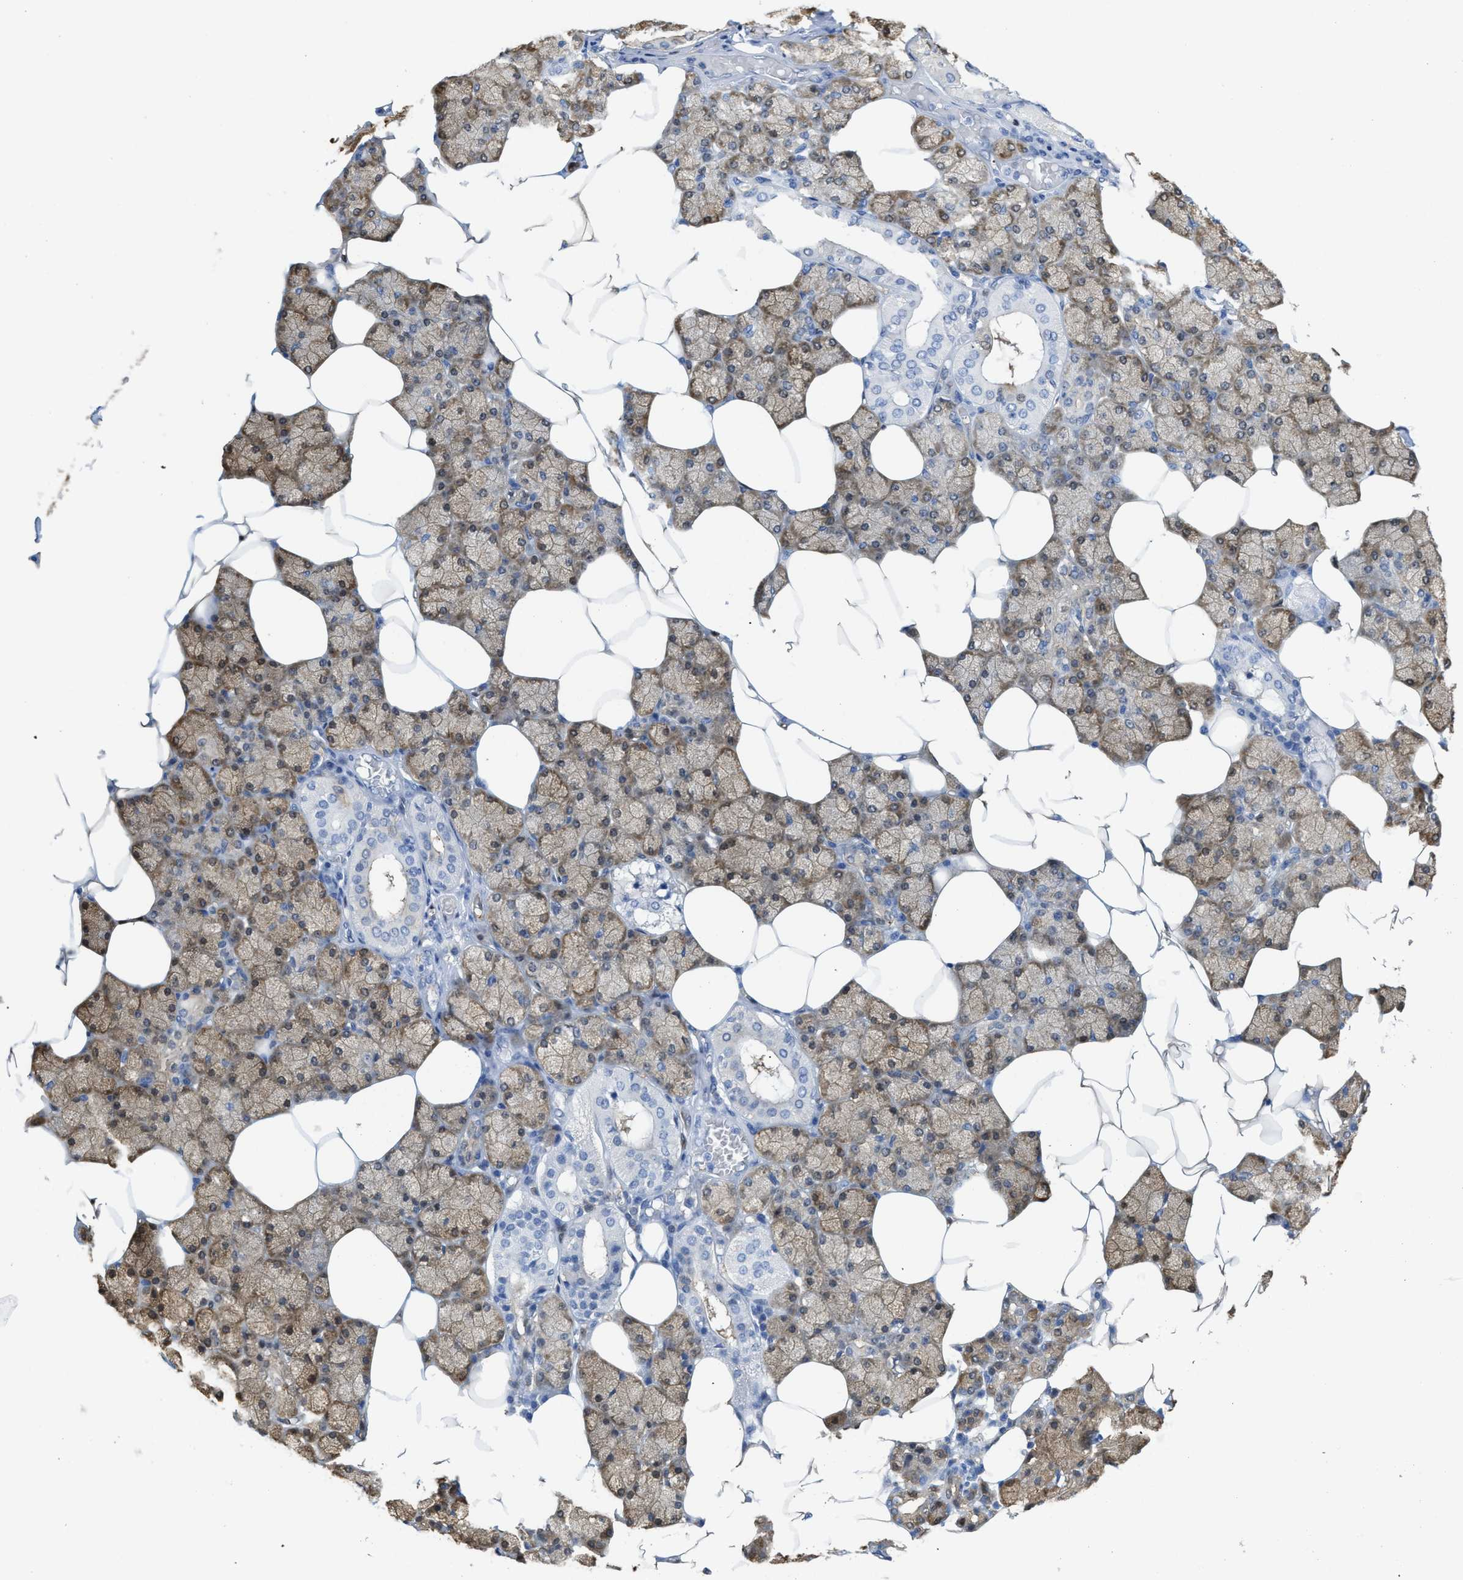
{"staining": {"intensity": "moderate", "quantity": "<25%", "location": "cytoplasmic/membranous,nuclear"}, "tissue": "salivary gland", "cell_type": "Glandular cells", "image_type": "normal", "snomed": [{"axis": "morphology", "description": "Normal tissue, NOS"}, {"axis": "topography", "description": "Salivary gland"}], "caption": "A high-resolution histopathology image shows immunohistochemistry (IHC) staining of normal salivary gland, which displays moderate cytoplasmic/membranous,nuclear staining in approximately <25% of glandular cells.", "gene": "ASS1", "patient": {"sex": "male", "age": 62}}